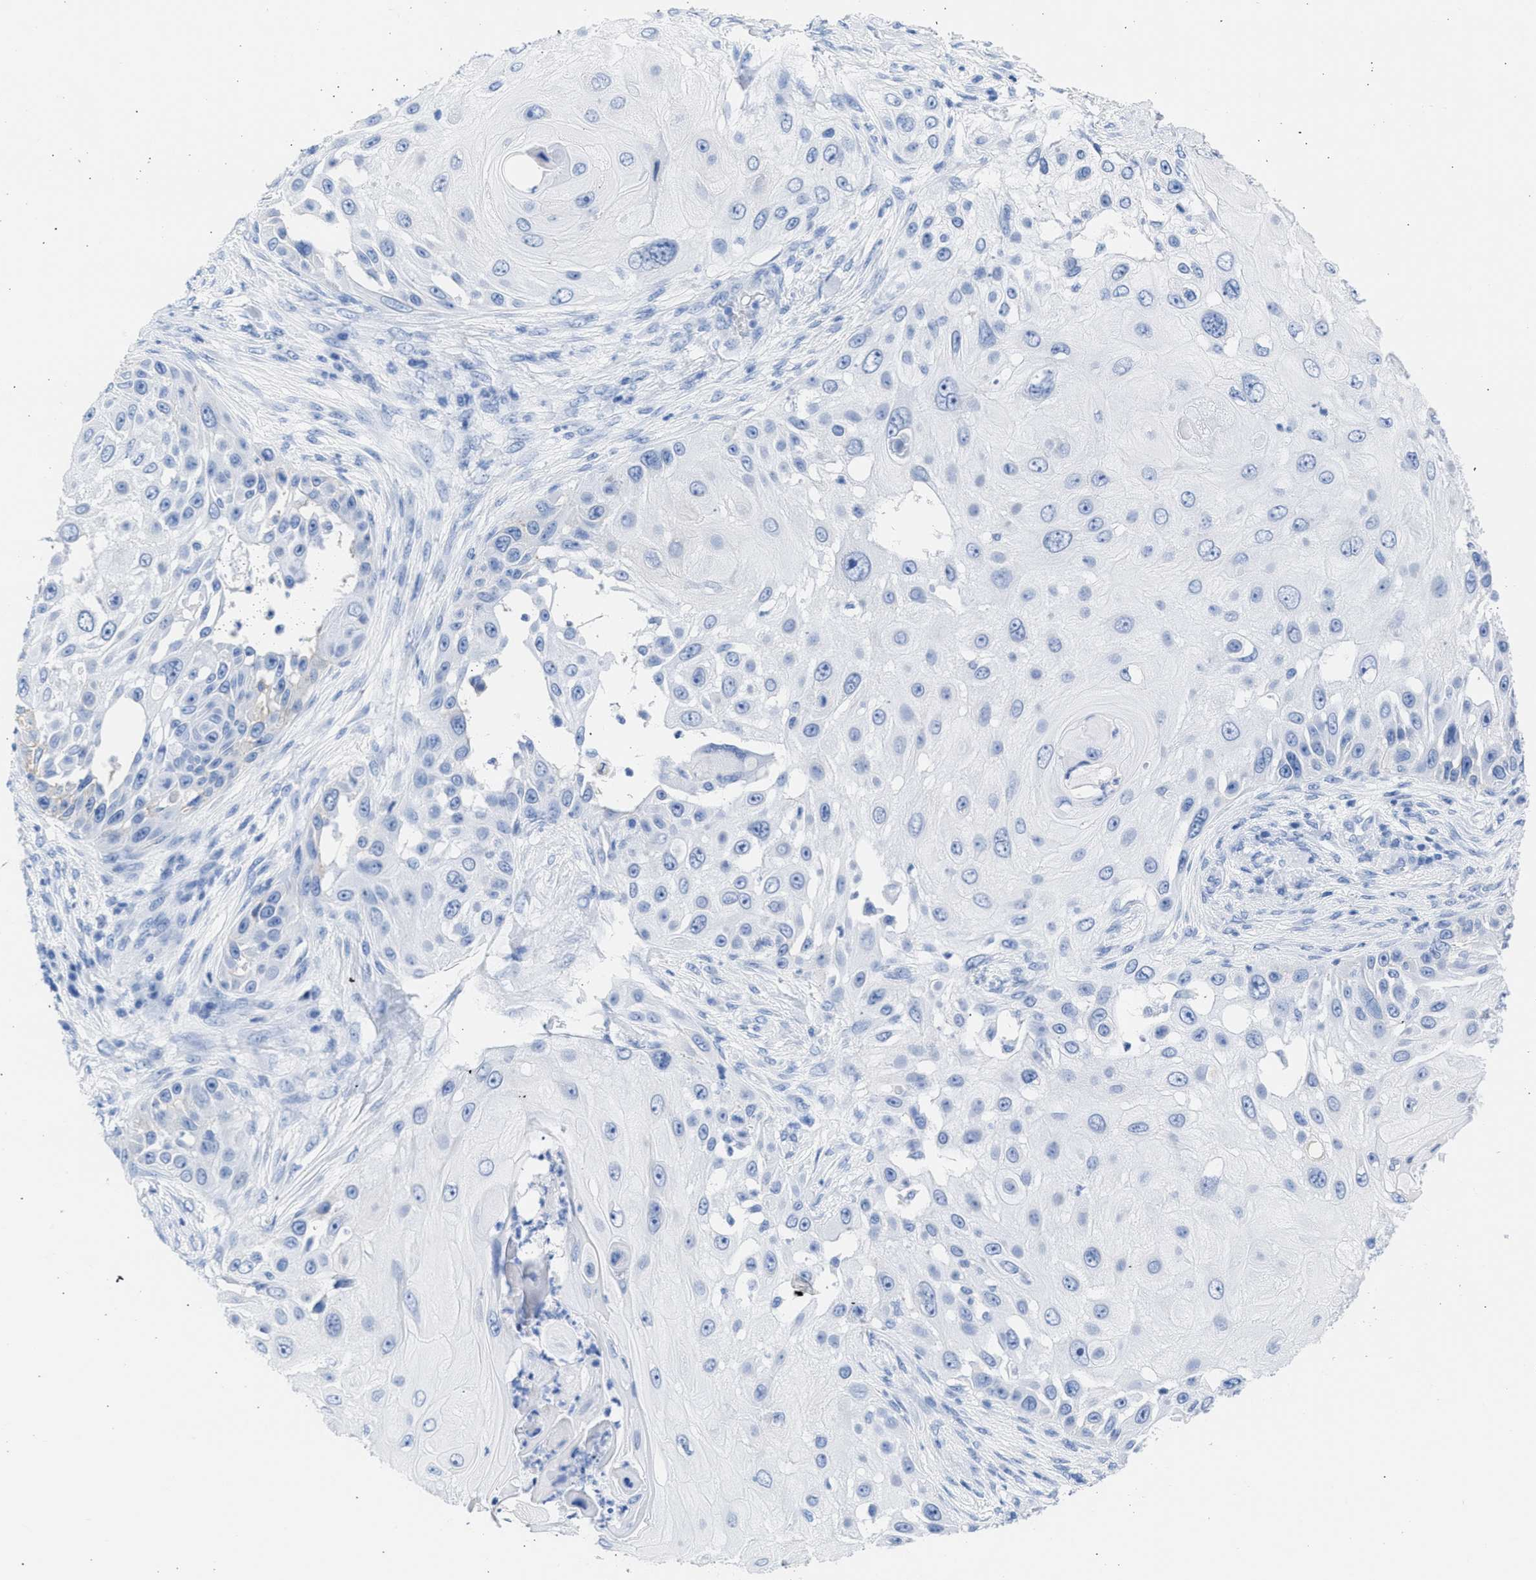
{"staining": {"intensity": "negative", "quantity": "none", "location": "none"}, "tissue": "skin cancer", "cell_type": "Tumor cells", "image_type": "cancer", "snomed": [{"axis": "morphology", "description": "Squamous cell carcinoma, NOS"}, {"axis": "topography", "description": "Skin"}], "caption": "Tumor cells show no significant protein staining in skin cancer (squamous cell carcinoma).", "gene": "RSPH1", "patient": {"sex": "female", "age": 44}}